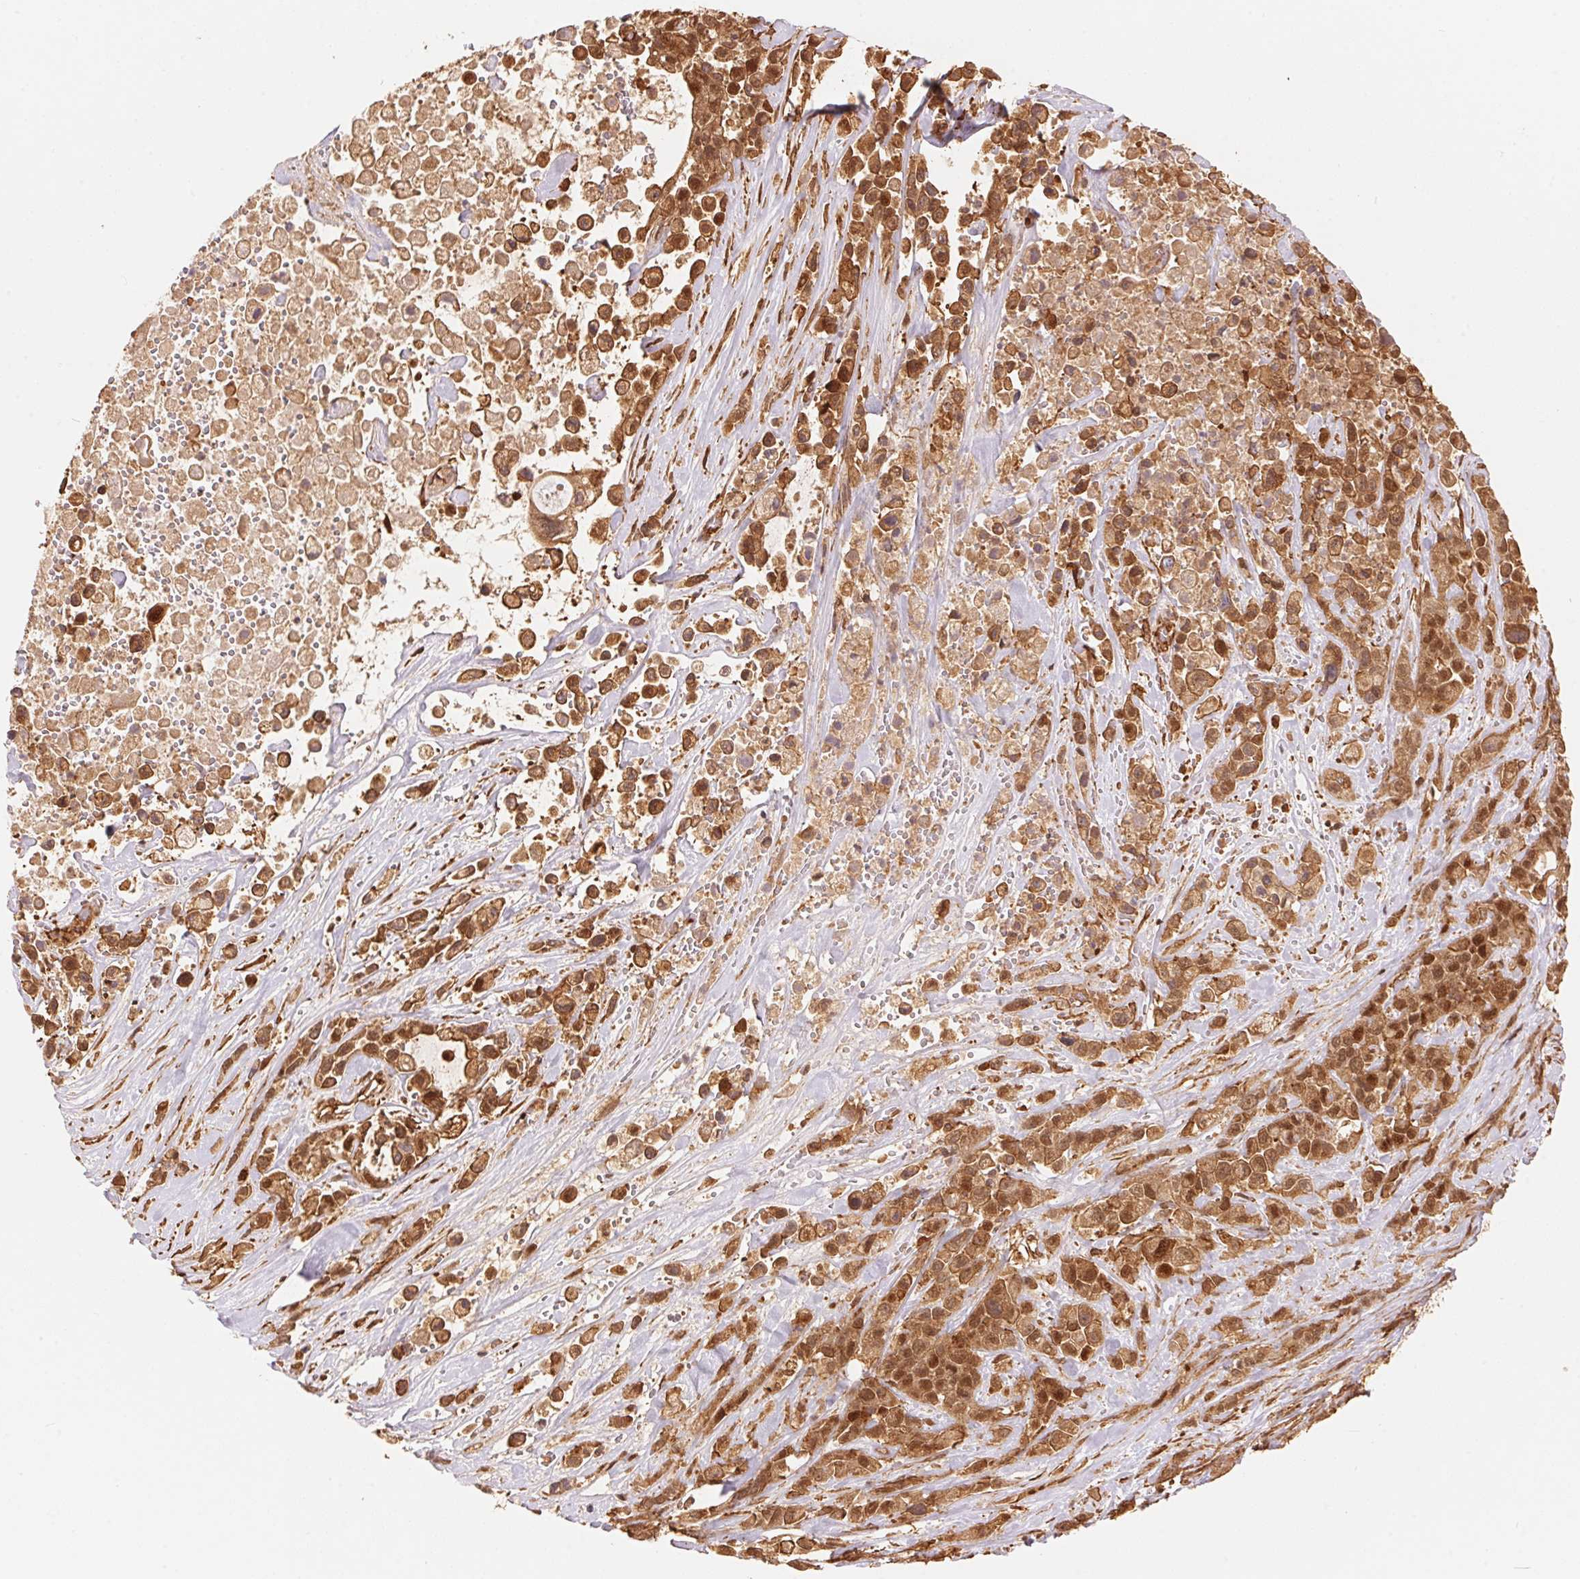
{"staining": {"intensity": "moderate", "quantity": ">75%", "location": "cytoplasmic/membranous,nuclear"}, "tissue": "pancreatic cancer", "cell_type": "Tumor cells", "image_type": "cancer", "snomed": [{"axis": "morphology", "description": "Adenocarcinoma, NOS"}, {"axis": "topography", "description": "Pancreas"}], "caption": "DAB (3,3'-diaminobenzidine) immunohistochemical staining of human pancreatic cancer (adenocarcinoma) reveals moderate cytoplasmic/membranous and nuclear protein expression in about >75% of tumor cells.", "gene": "TNIP2", "patient": {"sex": "male", "age": 44}}